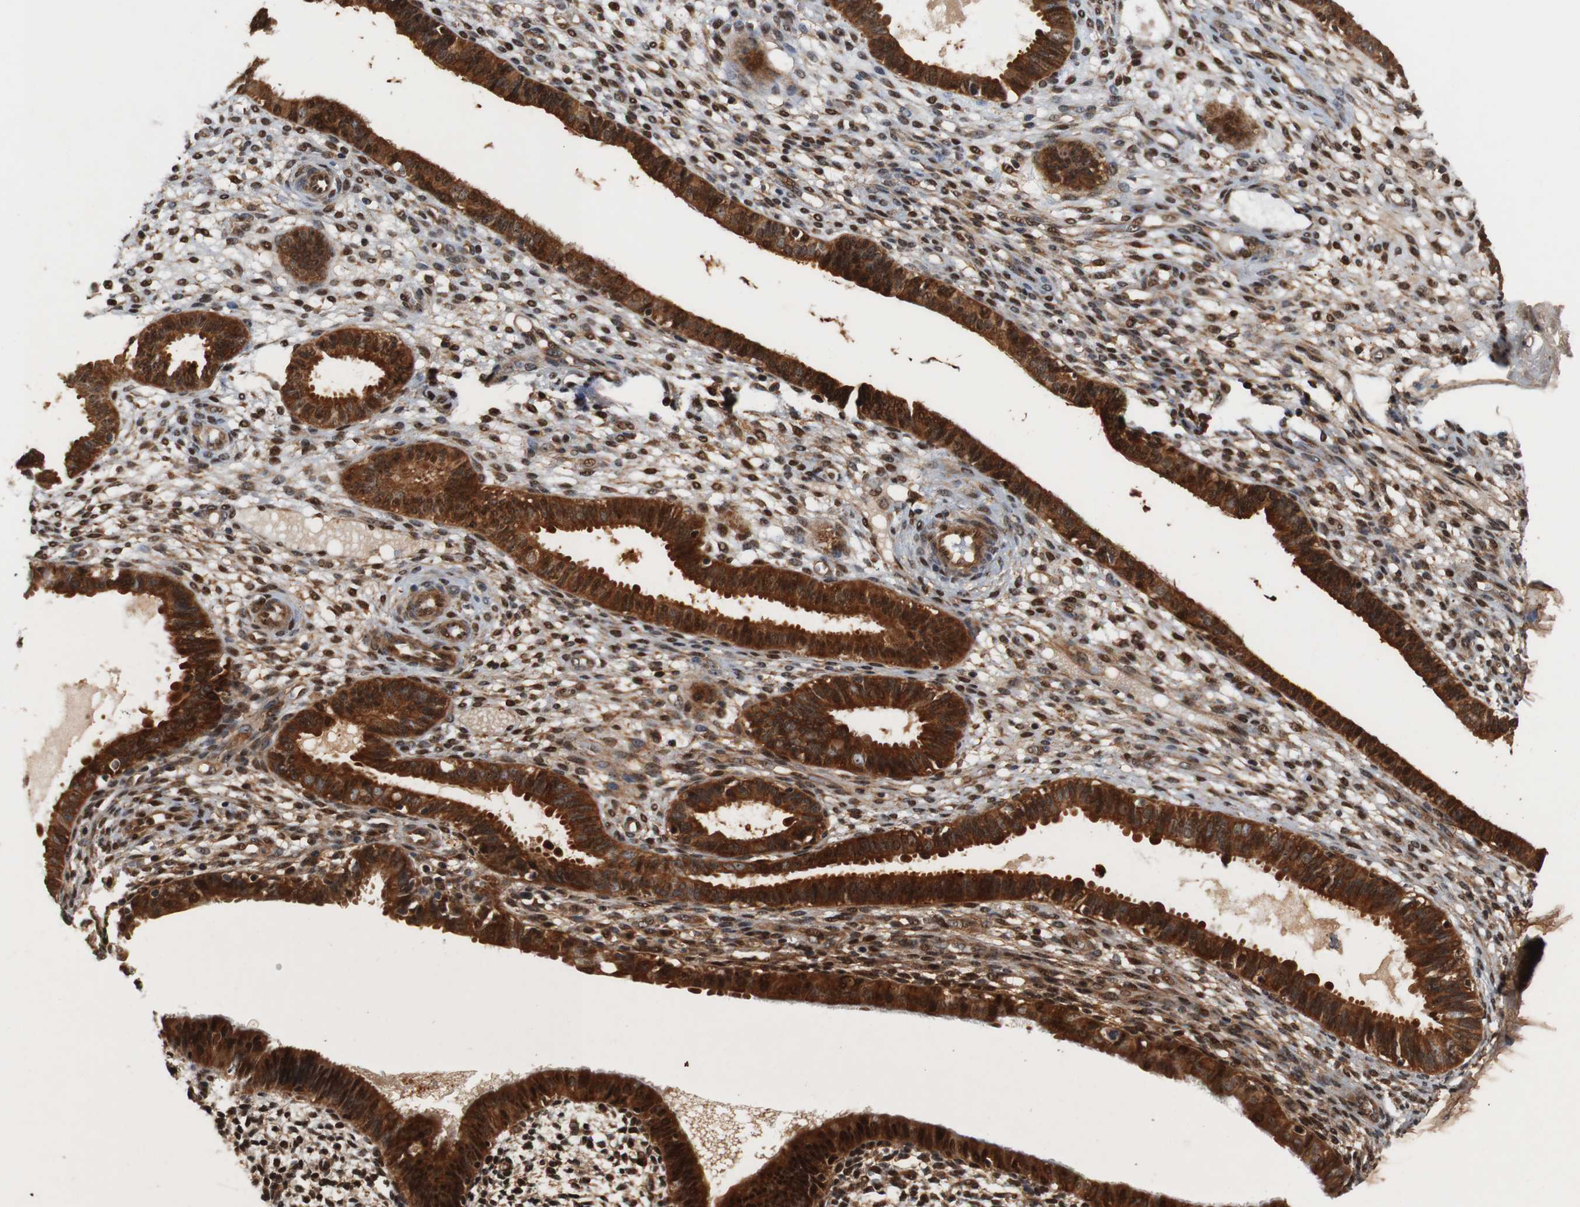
{"staining": {"intensity": "strong", "quantity": ">75%", "location": "nuclear"}, "tissue": "endometrium", "cell_type": "Cells in endometrial stroma", "image_type": "normal", "snomed": [{"axis": "morphology", "description": "Normal tissue, NOS"}, {"axis": "topography", "description": "Endometrium"}], "caption": "This histopathology image shows normal endometrium stained with immunohistochemistry to label a protein in brown. The nuclear of cells in endometrial stroma show strong positivity for the protein. Nuclei are counter-stained blue.", "gene": "LRP4", "patient": {"sex": "female", "age": 61}}